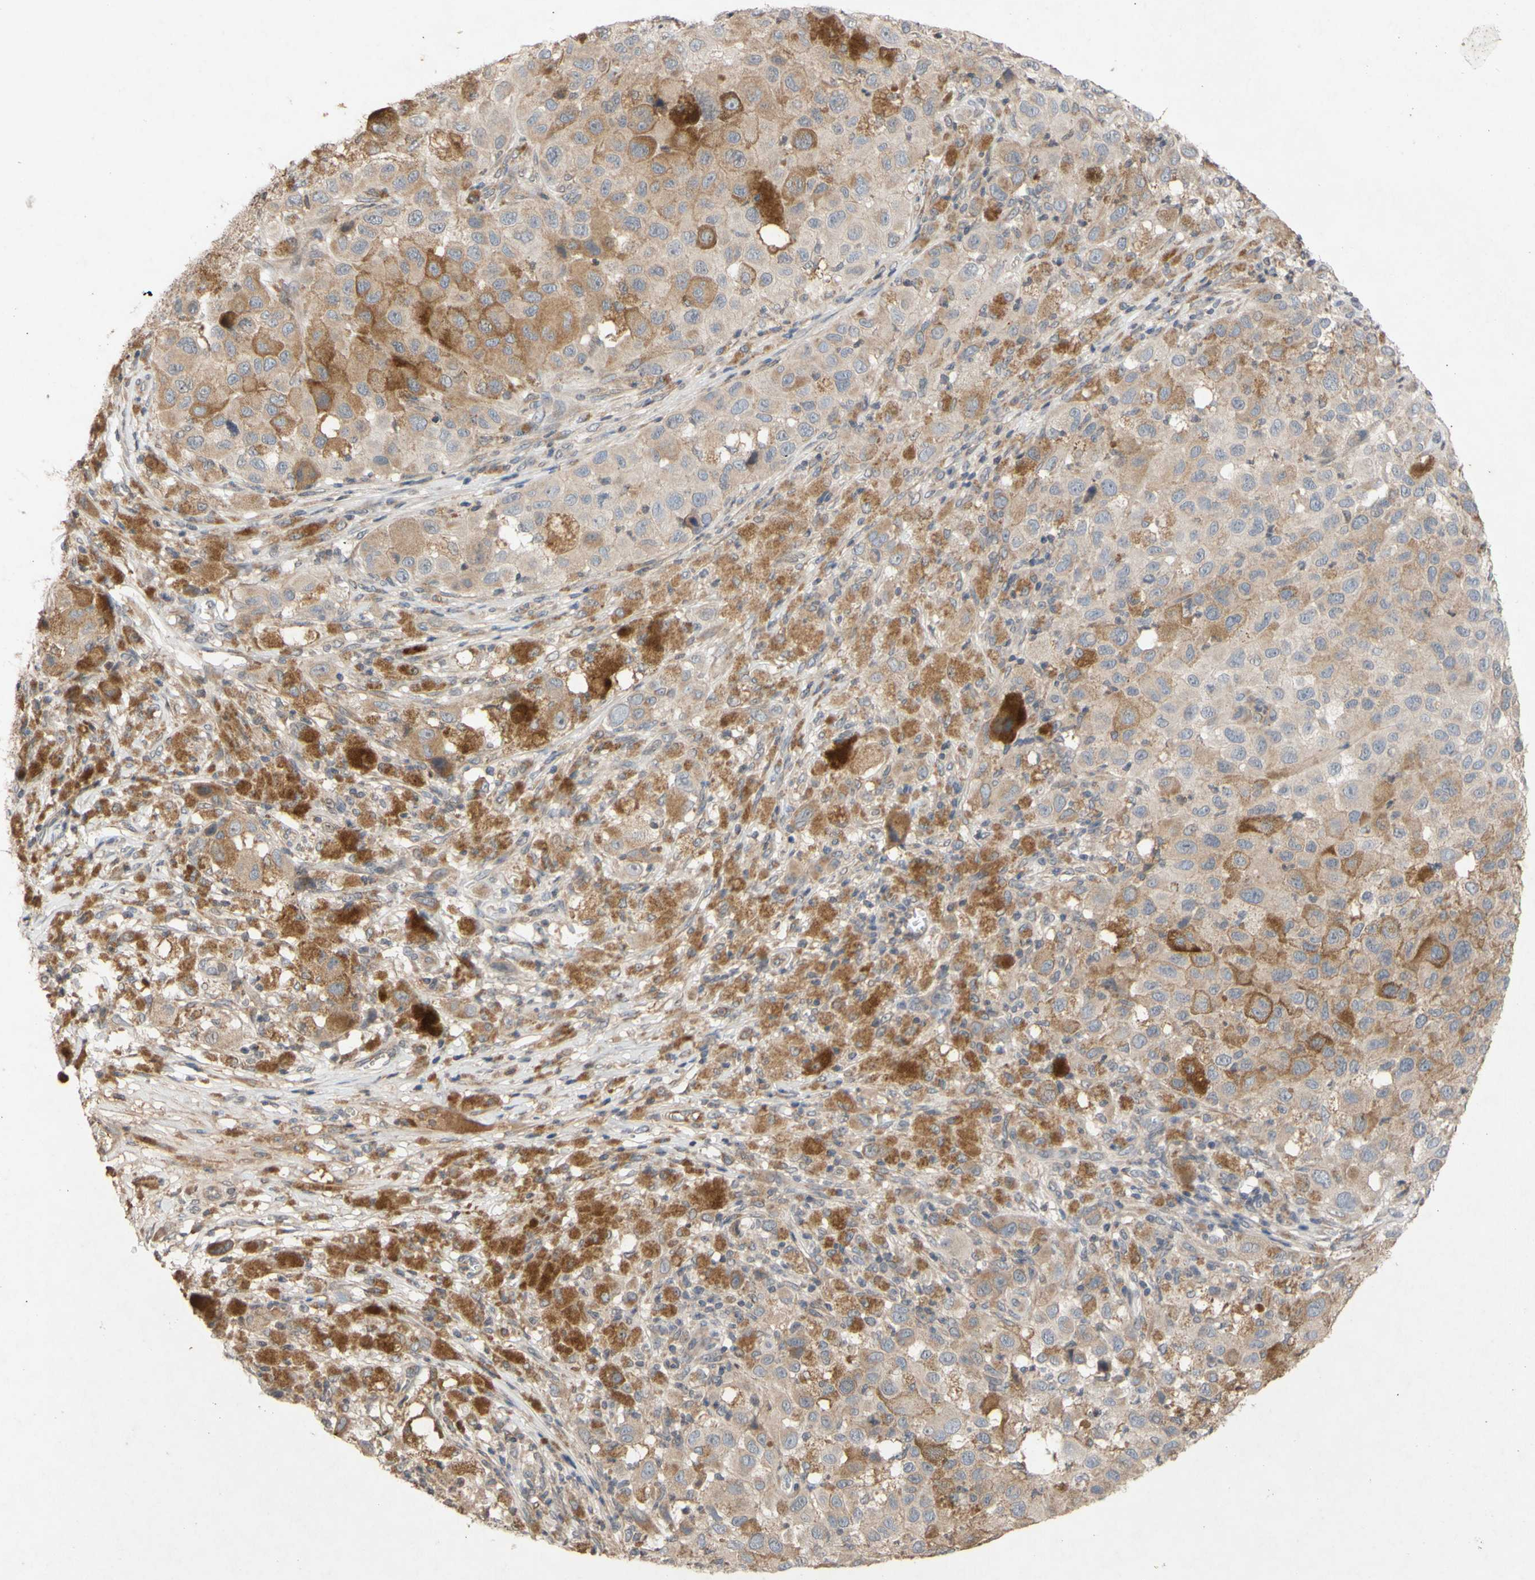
{"staining": {"intensity": "moderate", "quantity": ">75%", "location": "cytoplasmic/membranous"}, "tissue": "melanoma", "cell_type": "Tumor cells", "image_type": "cancer", "snomed": [{"axis": "morphology", "description": "Malignant melanoma, NOS"}, {"axis": "topography", "description": "Skin"}], "caption": "Moderate cytoplasmic/membranous protein expression is present in approximately >75% of tumor cells in melanoma.", "gene": "NECTIN3", "patient": {"sex": "male", "age": 96}}